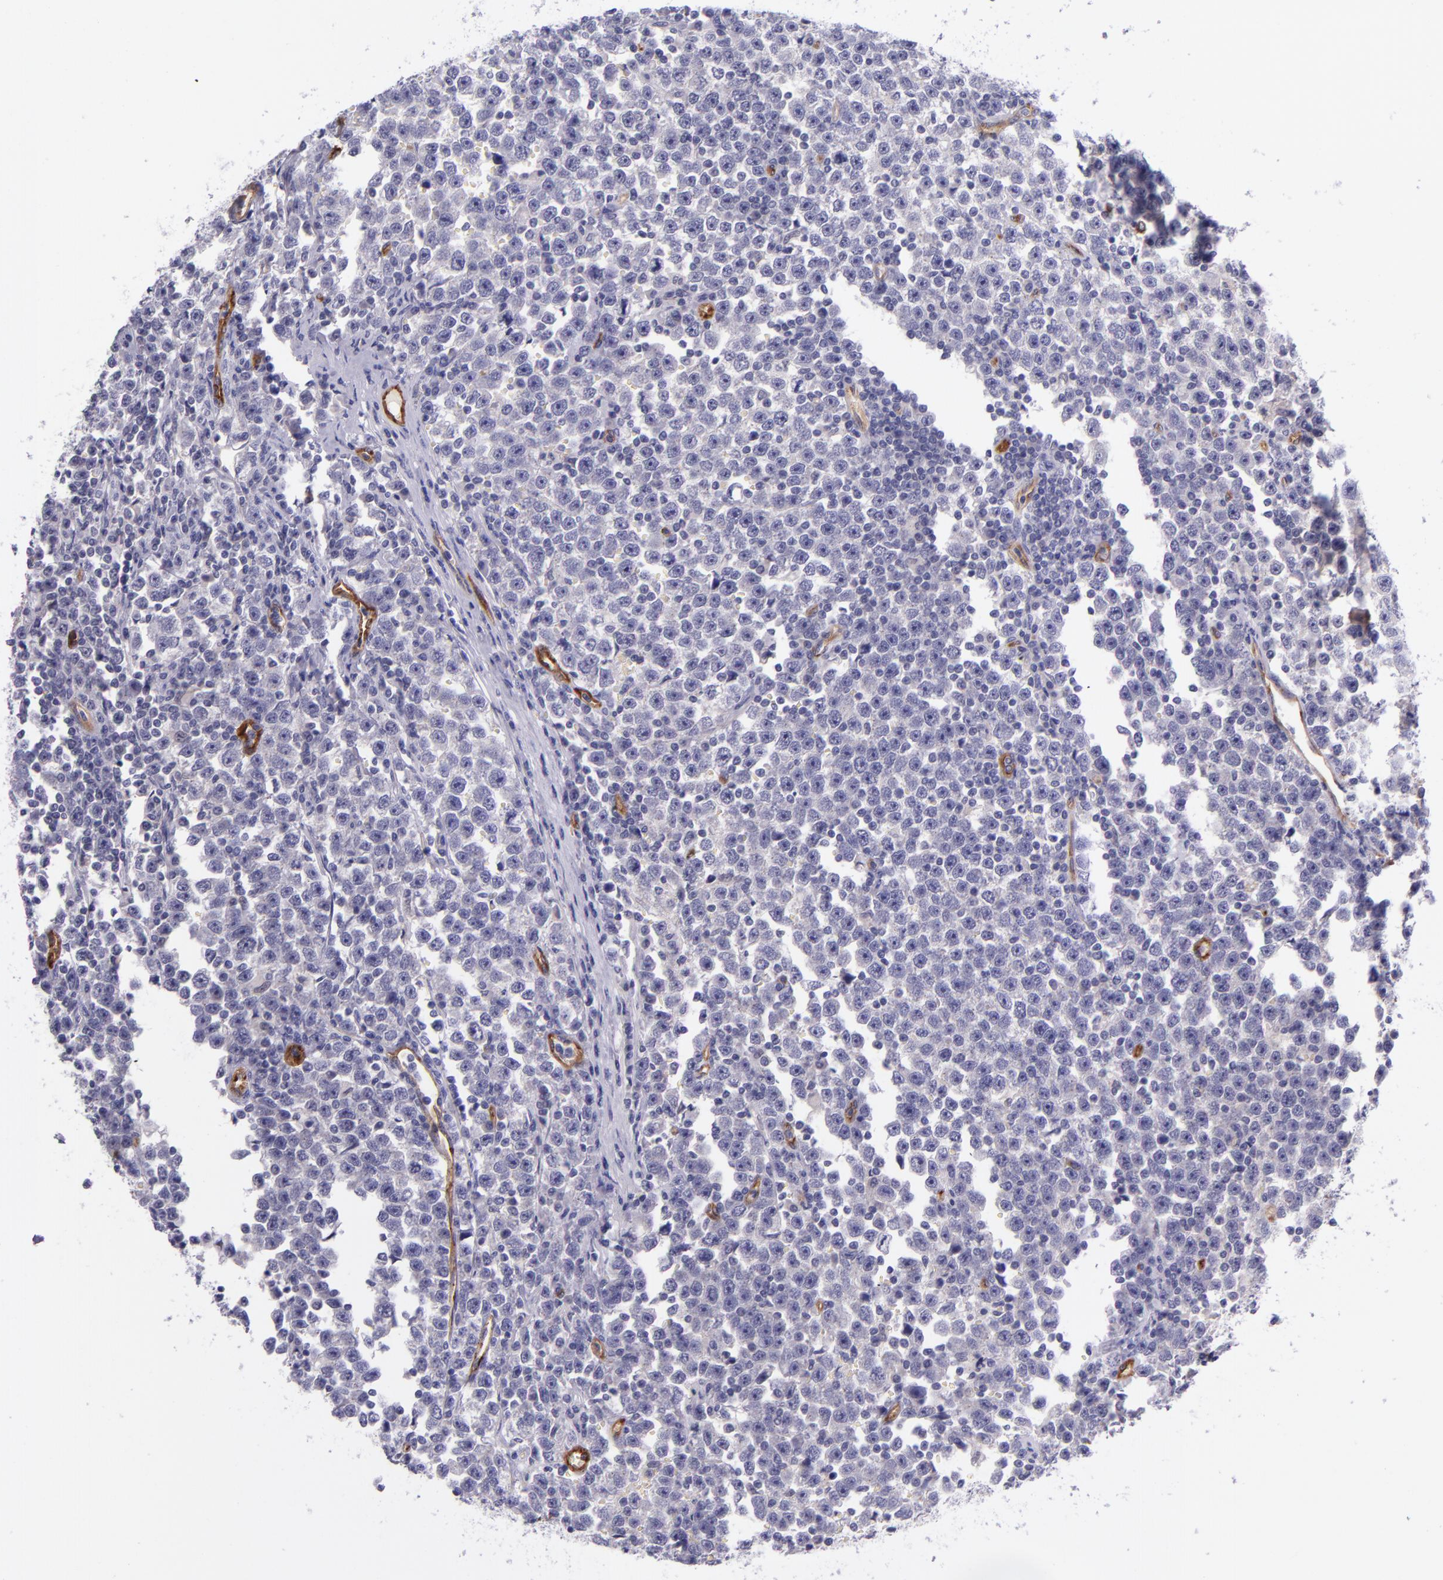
{"staining": {"intensity": "negative", "quantity": "none", "location": "none"}, "tissue": "testis cancer", "cell_type": "Tumor cells", "image_type": "cancer", "snomed": [{"axis": "morphology", "description": "Seminoma, NOS"}, {"axis": "topography", "description": "Testis"}], "caption": "A micrograph of human testis cancer (seminoma) is negative for staining in tumor cells.", "gene": "NOS3", "patient": {"sex": "male", "age": 43}}